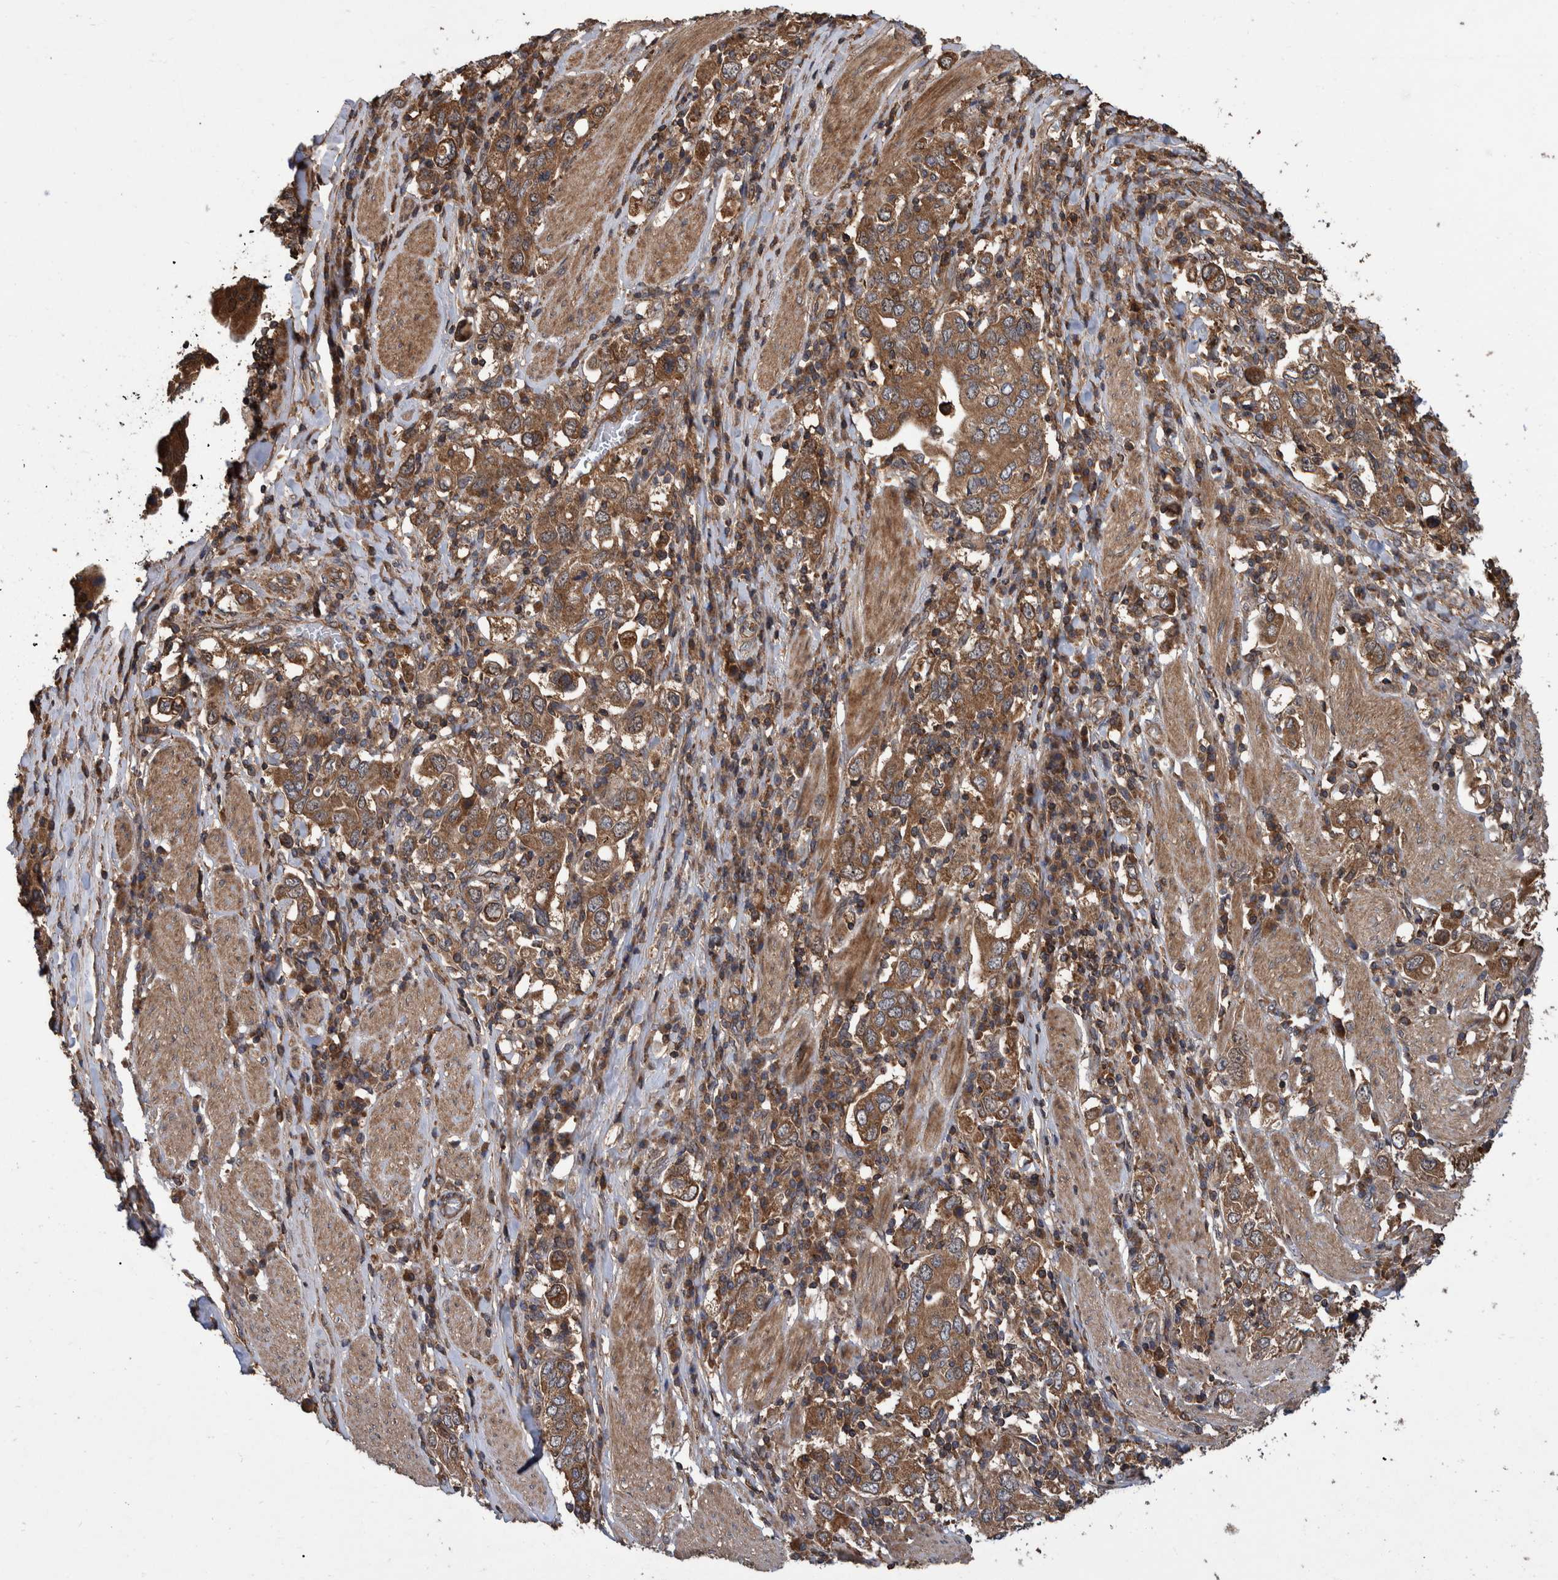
{"staining": {"intensity": "moderate", "quantity": ">75%", "location": "cytoplasmic/membranous"}, "tissue": "stomach cancer", "cell_type": "Tumor cells", "image_type": "cancer", "snomed": [{"axis": "morphology", "description": "Adenocarcinoma, NOS"}, {"axis": "topography", "description": "Stomach, upper"}], "caption": "Immunohistochemistry (DAB) staining of human stomach cancer reveals moderate cytoplasmic/membranous protein expression in about >75% of tumor cells. (brown staining indicates protein expression, while blue staining denotes nuclei).", "gene": "VBP1", "patient": {"sex": "male", "age": 62}}